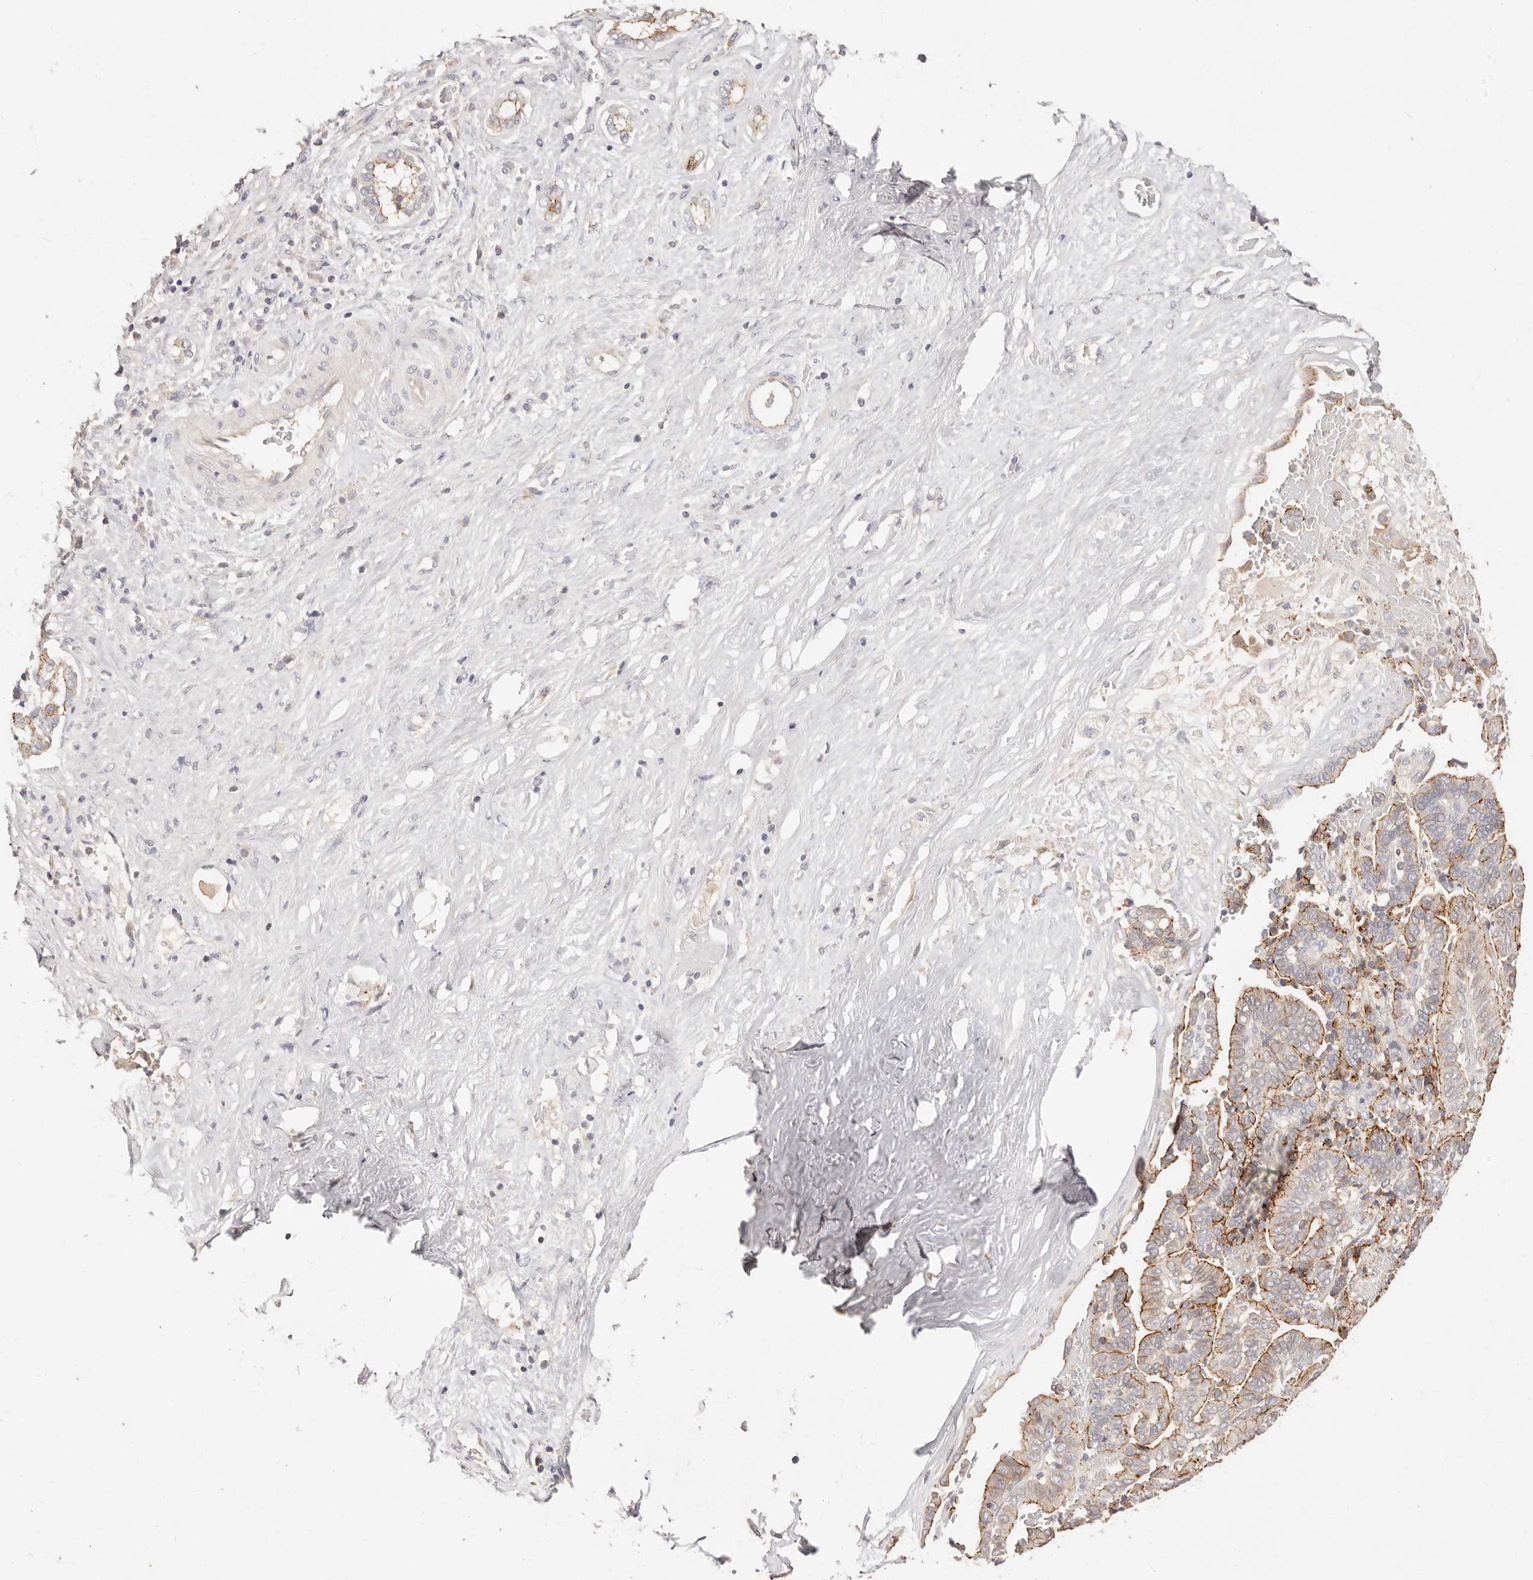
{"staining": {"intensity": "moderate", "quantity": "25%-75%", "location": "cytoplasmic/membranous"}, "tissue": "liver cancer", "cell_type": "Tumor cells", "image_type": "cancer", "snomed": [{"axis": "morphology", "description": "Cholangiocarcinoma"}, {"axis": "topography", "description": "Liver"}], "caption": "Human liver cancer (cholangiocarcinoma) stained with a brown dye demonstrates moderate cytoplasmic/membranous positive staining in approximately 25%-75% of tumor cells.", "gene": "CXADR", "patient": {"sex": "female", "age": 75}}